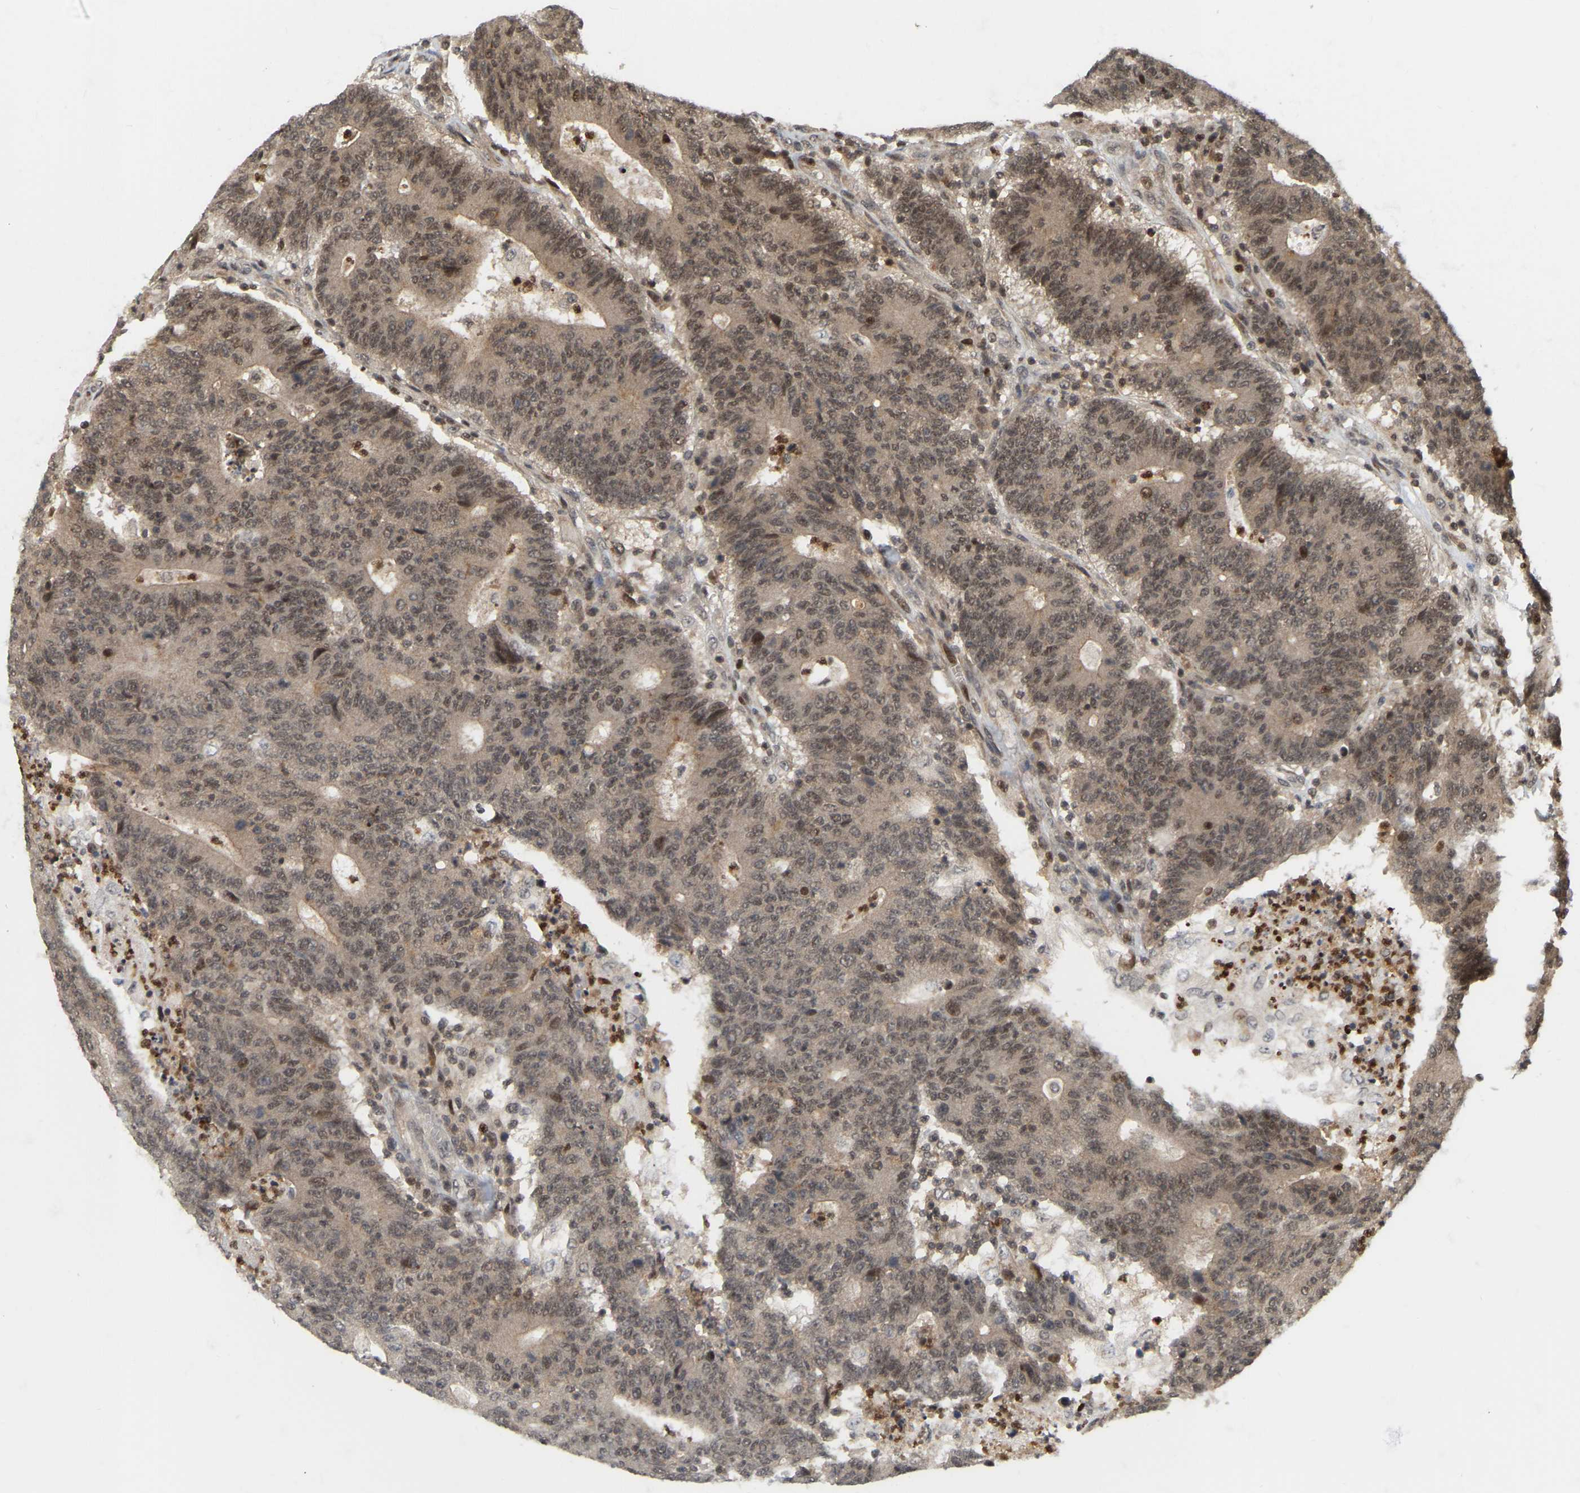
{"staining": {"intensity": "weak", "quantity": ">75%", "location": "cytoplasmic/membranous,nuclear"}, "tissue": "colorectal cancer", "cell_type": "Tumor cells", "image_type": "cancer", "snomed": [{"axis": "morphology", "description": "Normal tissue, NOS"}, {"axis": "morphology", "description": "Adenocarcinoma, NOS"}, {"axis": "topography", "description": "Colon"}], "caption": "High-power microscopy captured an IHC image of colorectal cancer (adenocarcinoma), revealing weak cytoplasmic/membranous and nuclear expression in about >75% of tumor cells.", "gene": "NFE2L2", "patient": {"sex": "female", "age": 75}}